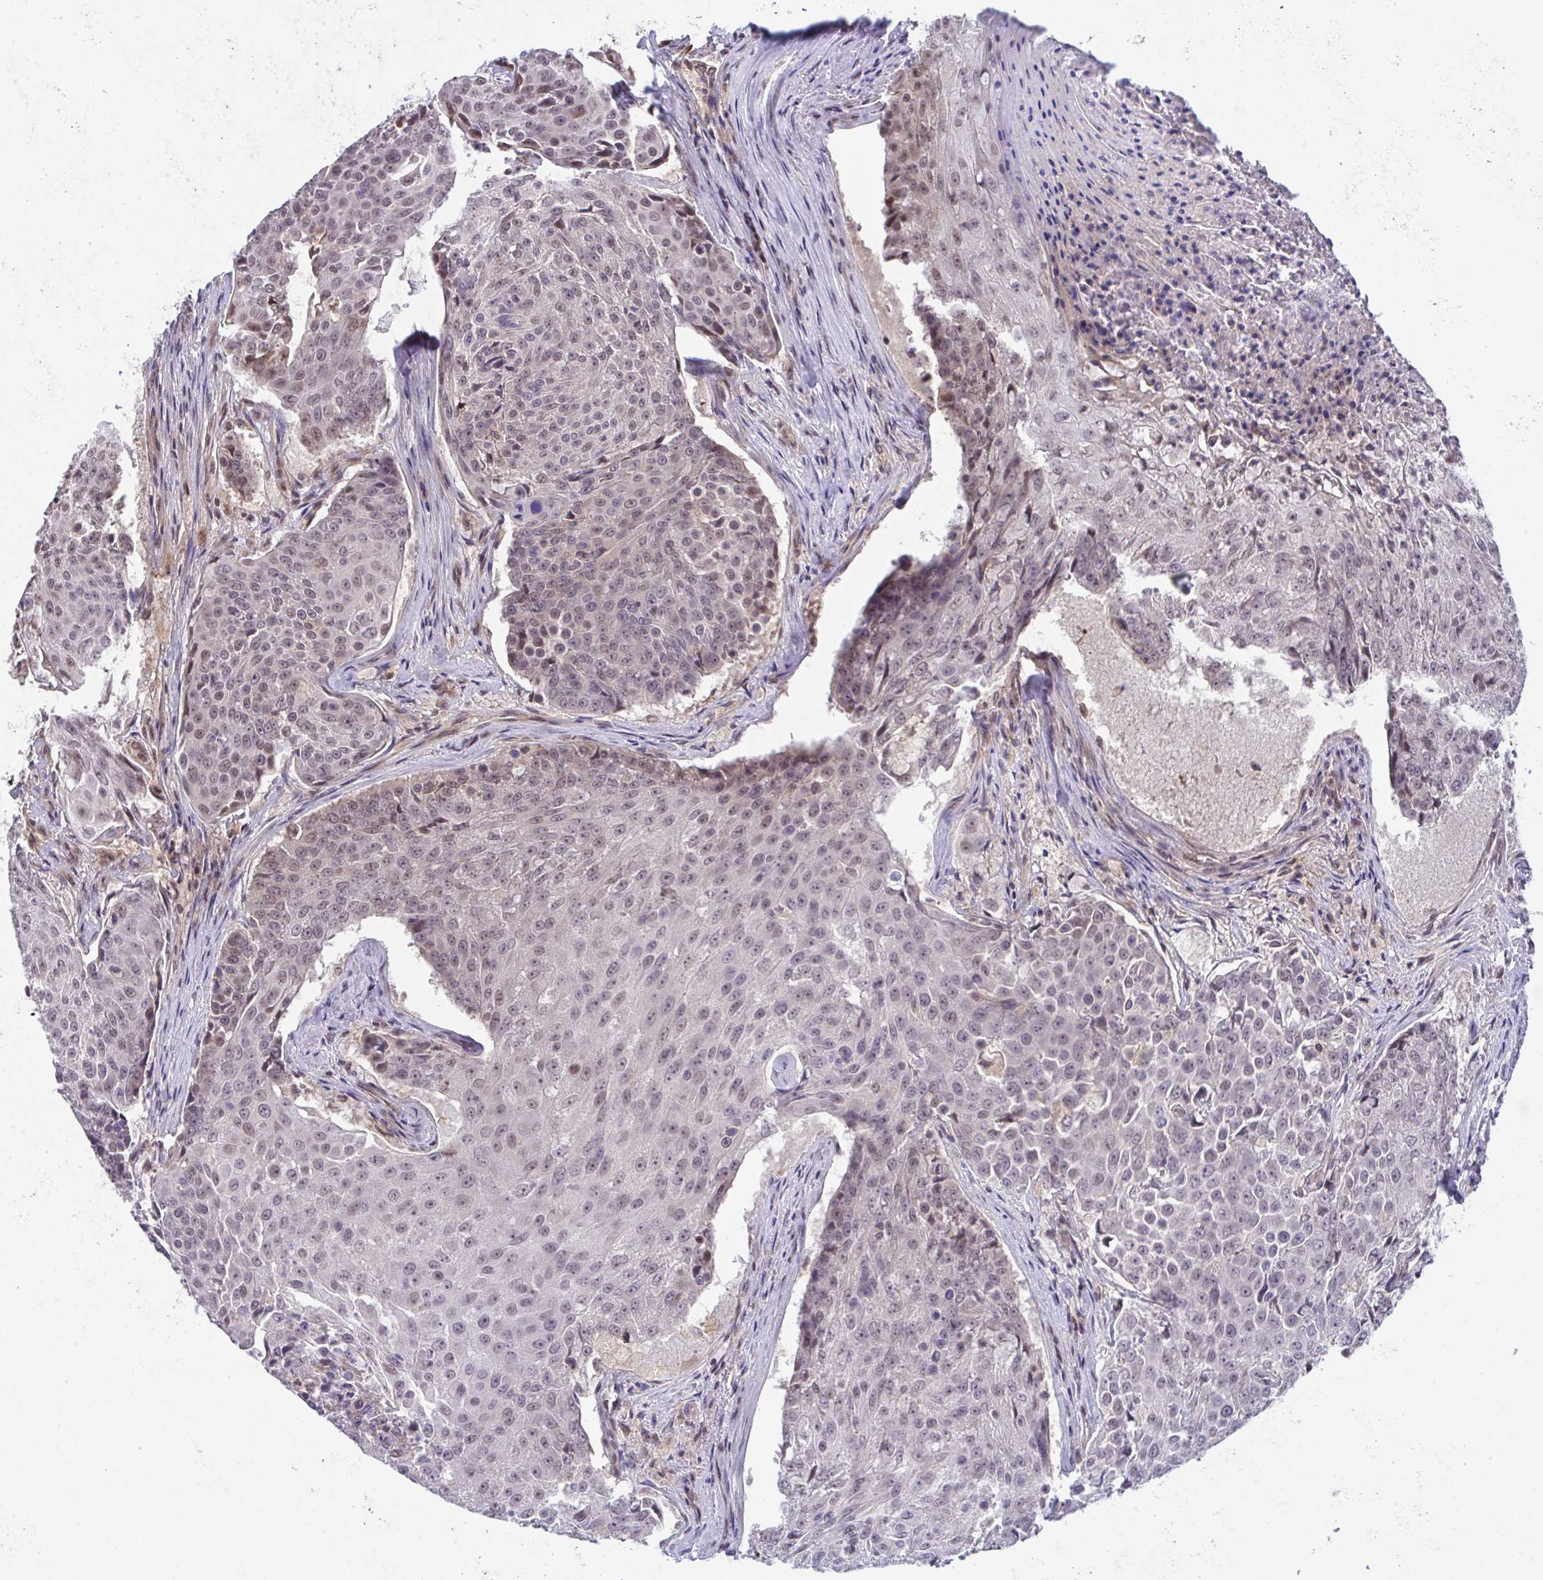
{"staining": {"intensity": "weak", "quantity": "25%-75%", "location": "nuclear"}, "tissue": "urothelial cancer", "cell_type": "Tumor cells", "image_type": "cancer", "snomed": [{"axis": "morphology", "description": "Urothelial carcinoma, High grade"}, {"axis": "topography", "description": "Urinary bladder"}], "caption": "This photomicrograph shows urothelial cancer stained with immunohistochemistry to label a protein in brown. The nuclear of tumor cells show weak positivity for the protein. Nuclei are counter-stained blue.", "gene": "C9orf64", "patient": {"sex": "female", "age": 63}}